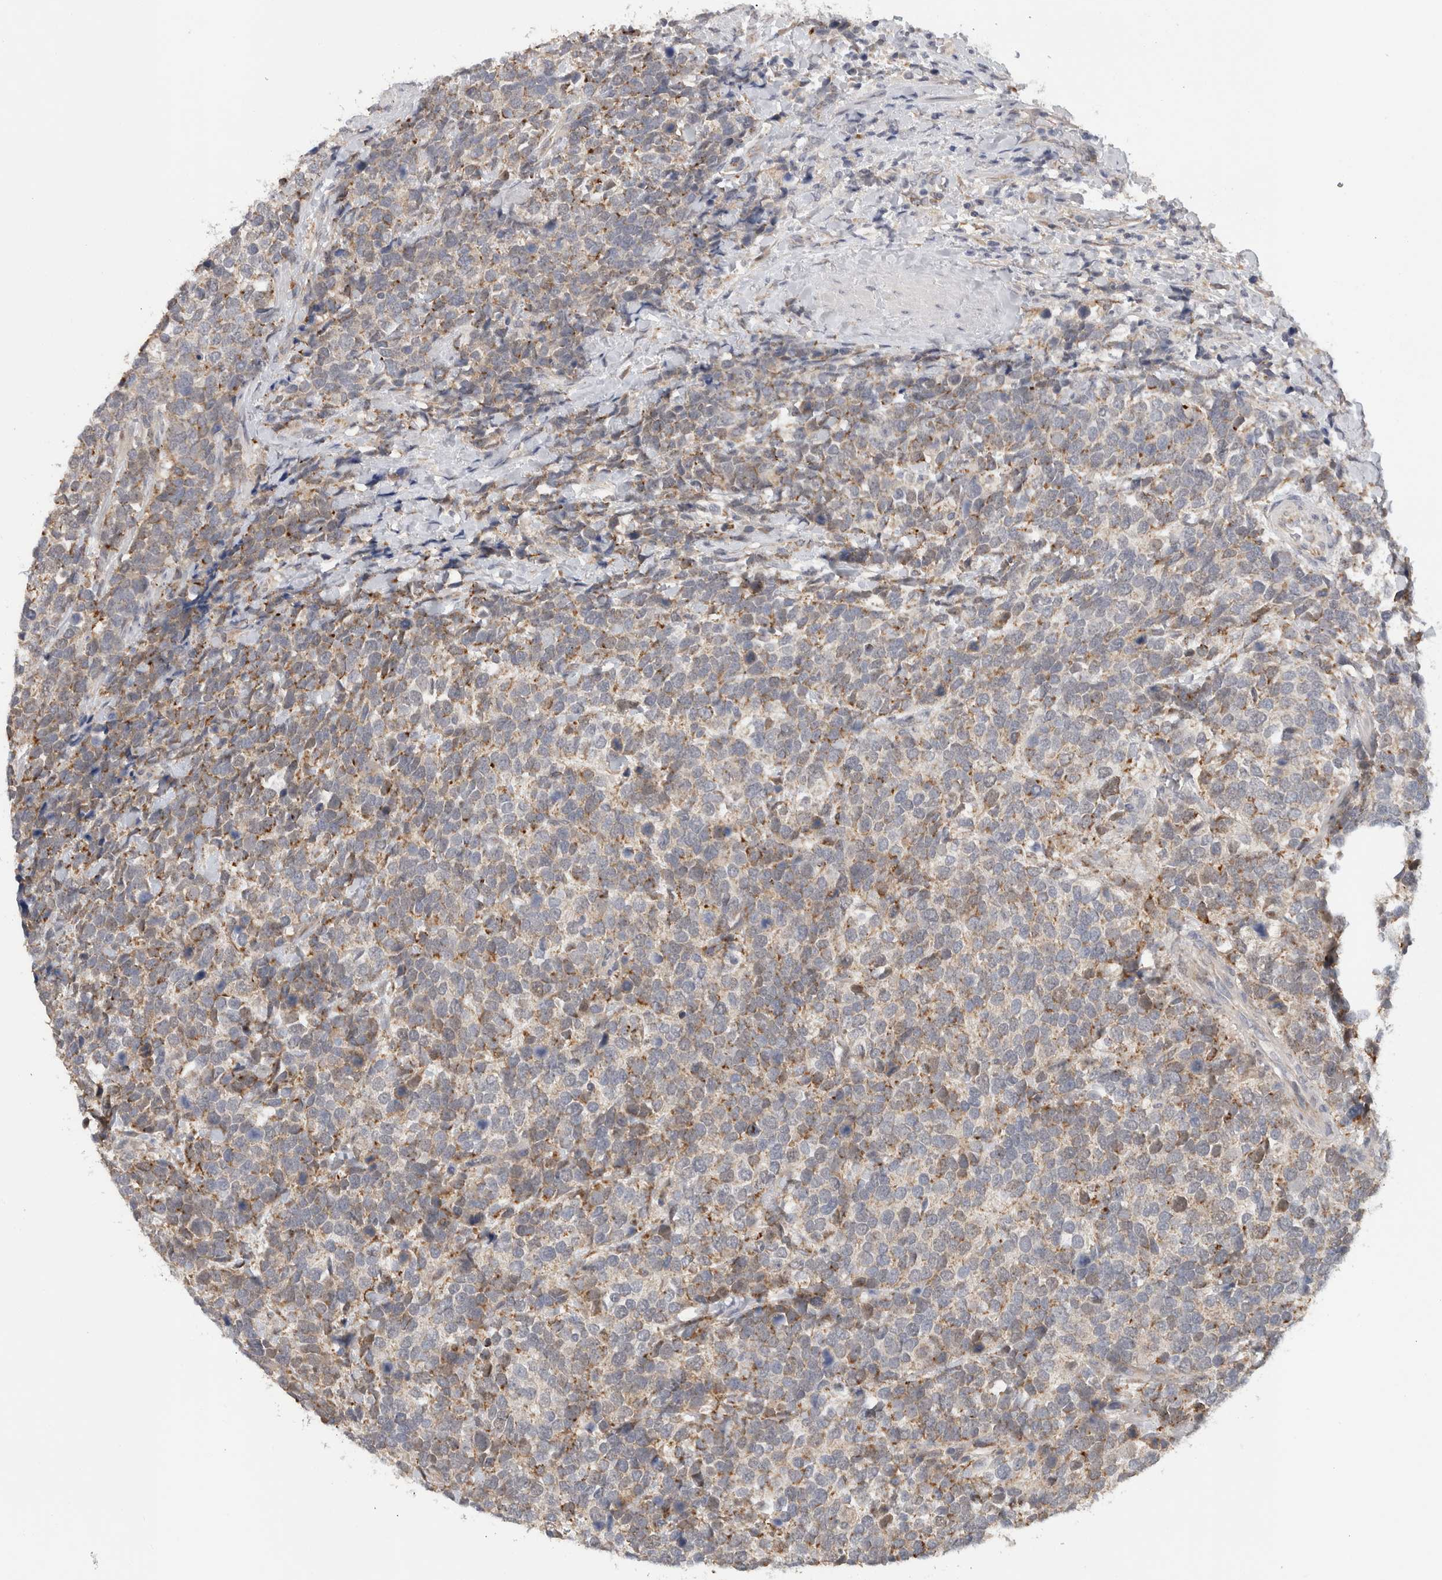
{"staining": {"intensity": "weak", "quantity": "25%-75%", "location": "cytoplasmic/membranous"}, "tissue": "urothelial cancer", "cell_type": "Tumor cells", "image_type": "cancer", "snomed": [{"axis": "morphology", "description": "Urothelial carcinoma, High grade"}, {"axis": "topography", "description": "Urinary bladder"}], "caption": "Tumor cells display weak cytoplasmic/membranous expression in about 25%-75% of cells in urothelial cancer.", "gene": "DYRK2", "patient": {"sex": "female", "age": 82}}